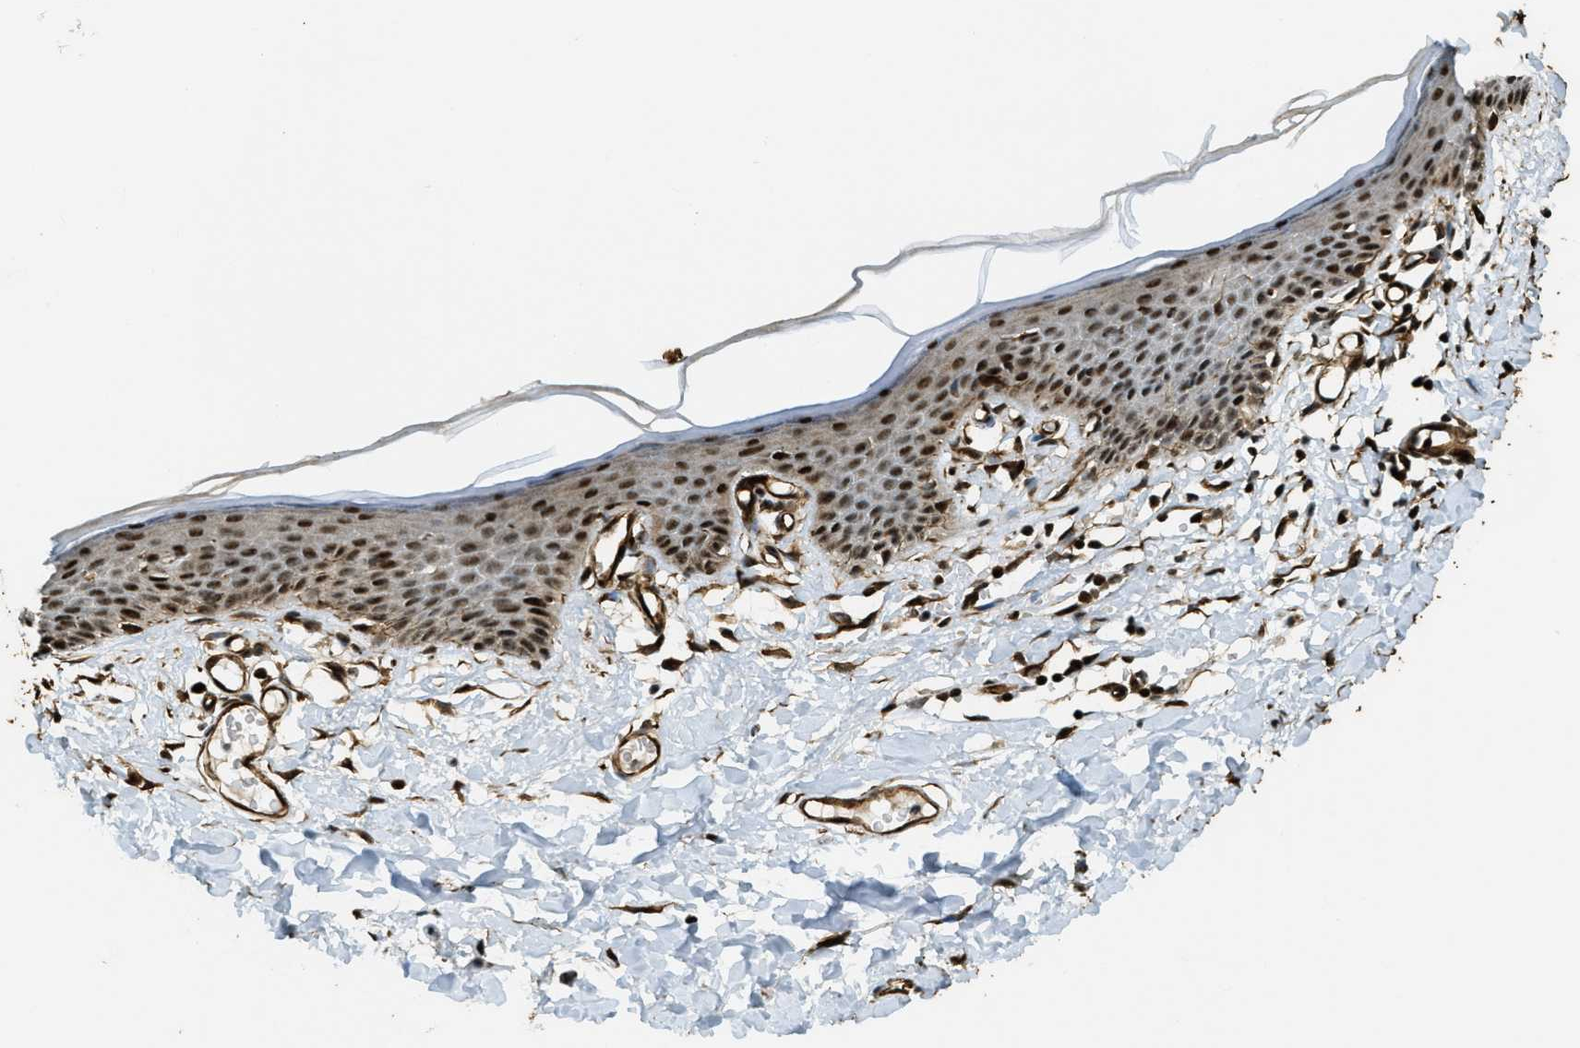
{"staining": {"intensity": "strong", "quantity": ">75%", "location": "nuclear"}, "tissue": "skin", "cell_type": "Epidermal cells", "image_type": "normal", "snomed": [{"axis": "morphology", "description": "Normal tissue, NOS"}, {"axis": "topography", "description": "Vulva"}], "caption": "Strong nuclear expression for a protein is identified in about >75% of epidermal cells of normal skin using immunohistochemistry.", "gene": "CFAP36", "patient": {"sex": "female", "age": 54}}